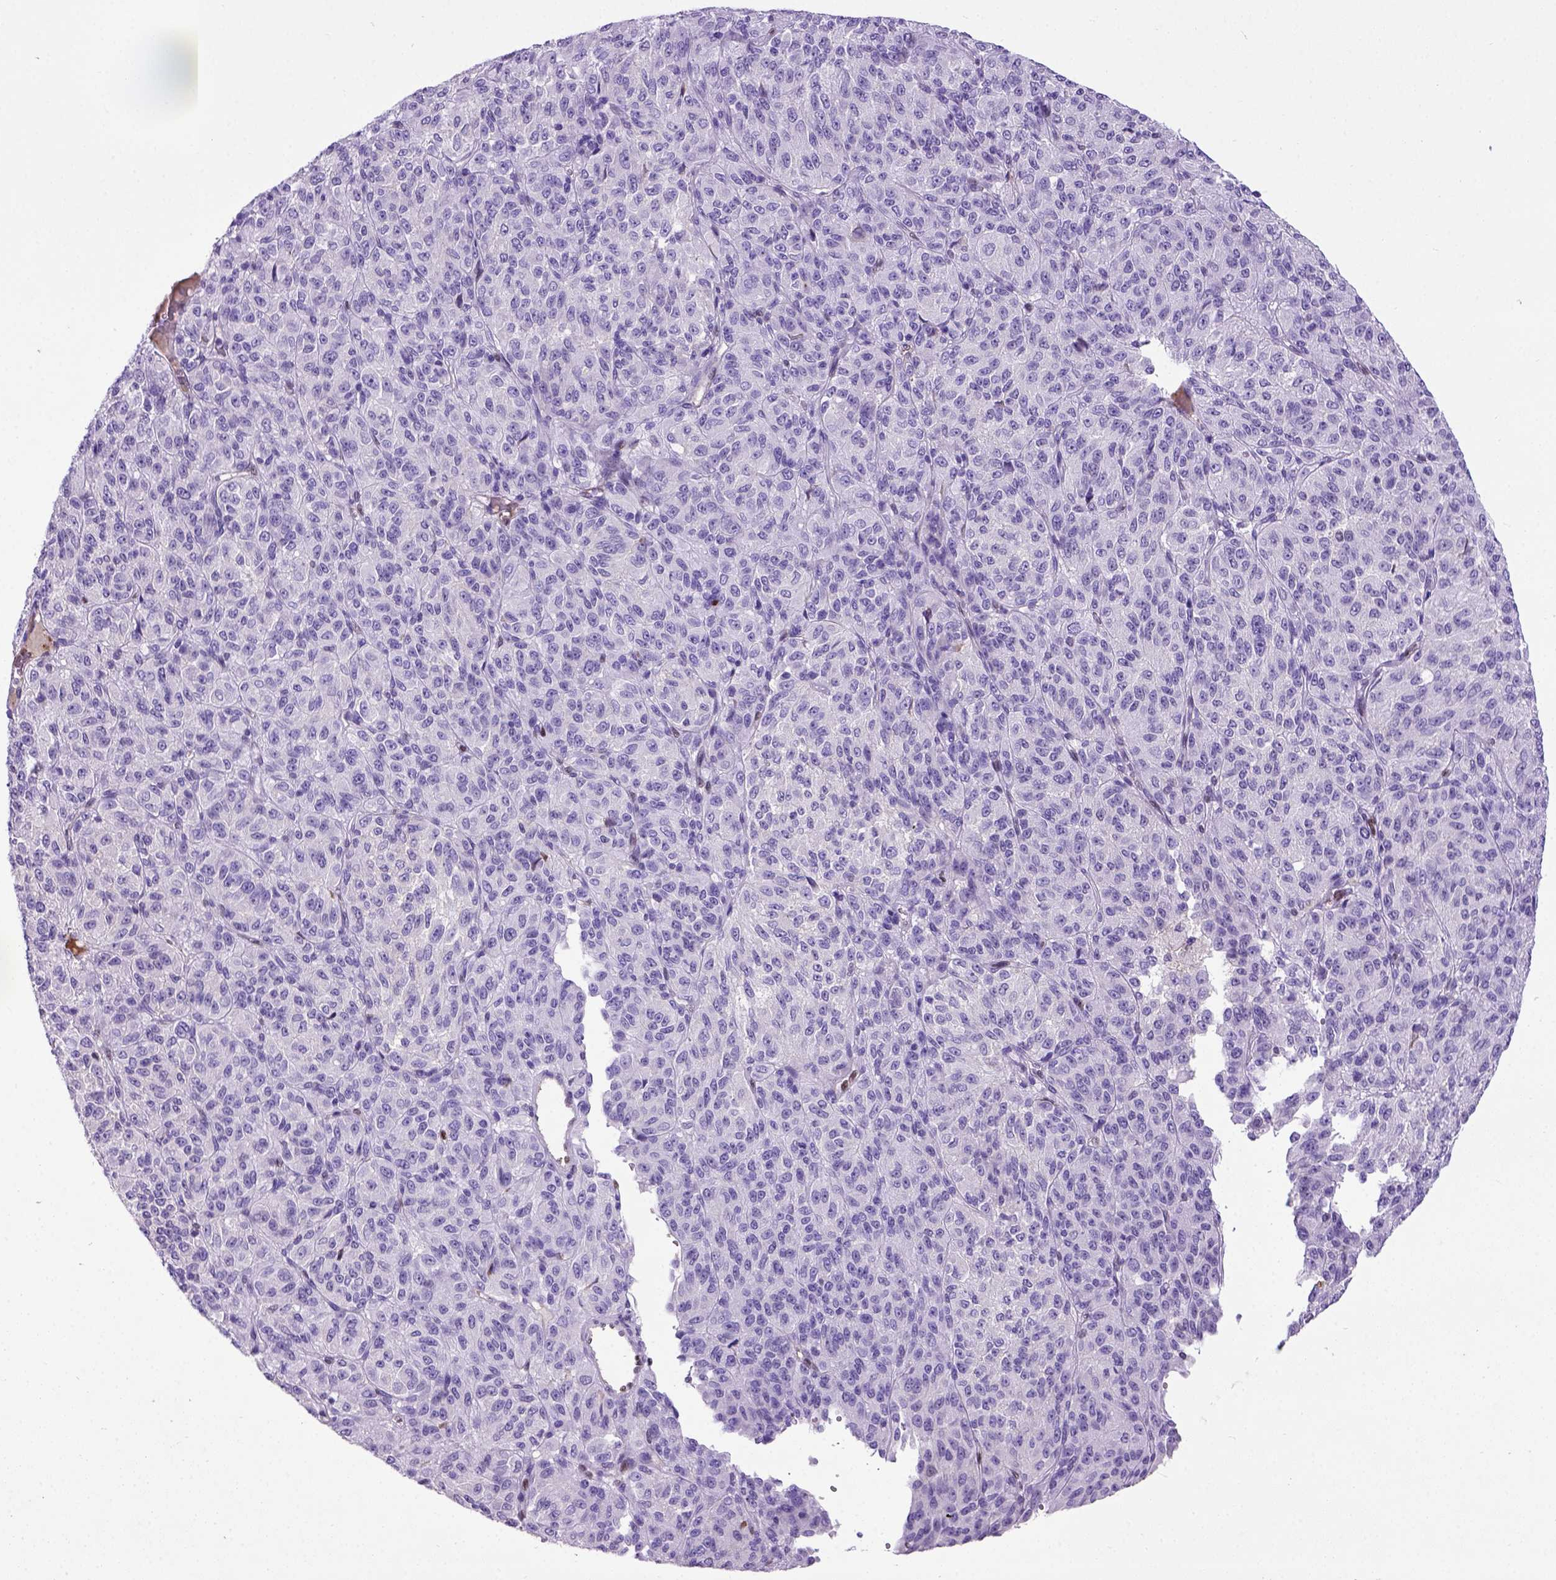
{"staining": {"intensity": "negative", "quantity": "none", "location": "none"}, "tissue": "melanoma", "cell_type": "Tumor cells", "image_type": "cancer", "snomed": [{"axis": "morphology", "description": "Malignant melanoma, Metastatic site"}, {"axis": "topography", "description": "Brain"}], "caption": "Immunohistochemical staining of malignant melanoma (metastatic site) shows no significant positivity in tumor cells.", "gene": "ADAMTS8", "patient": {"sex": "female", "age": 56}}